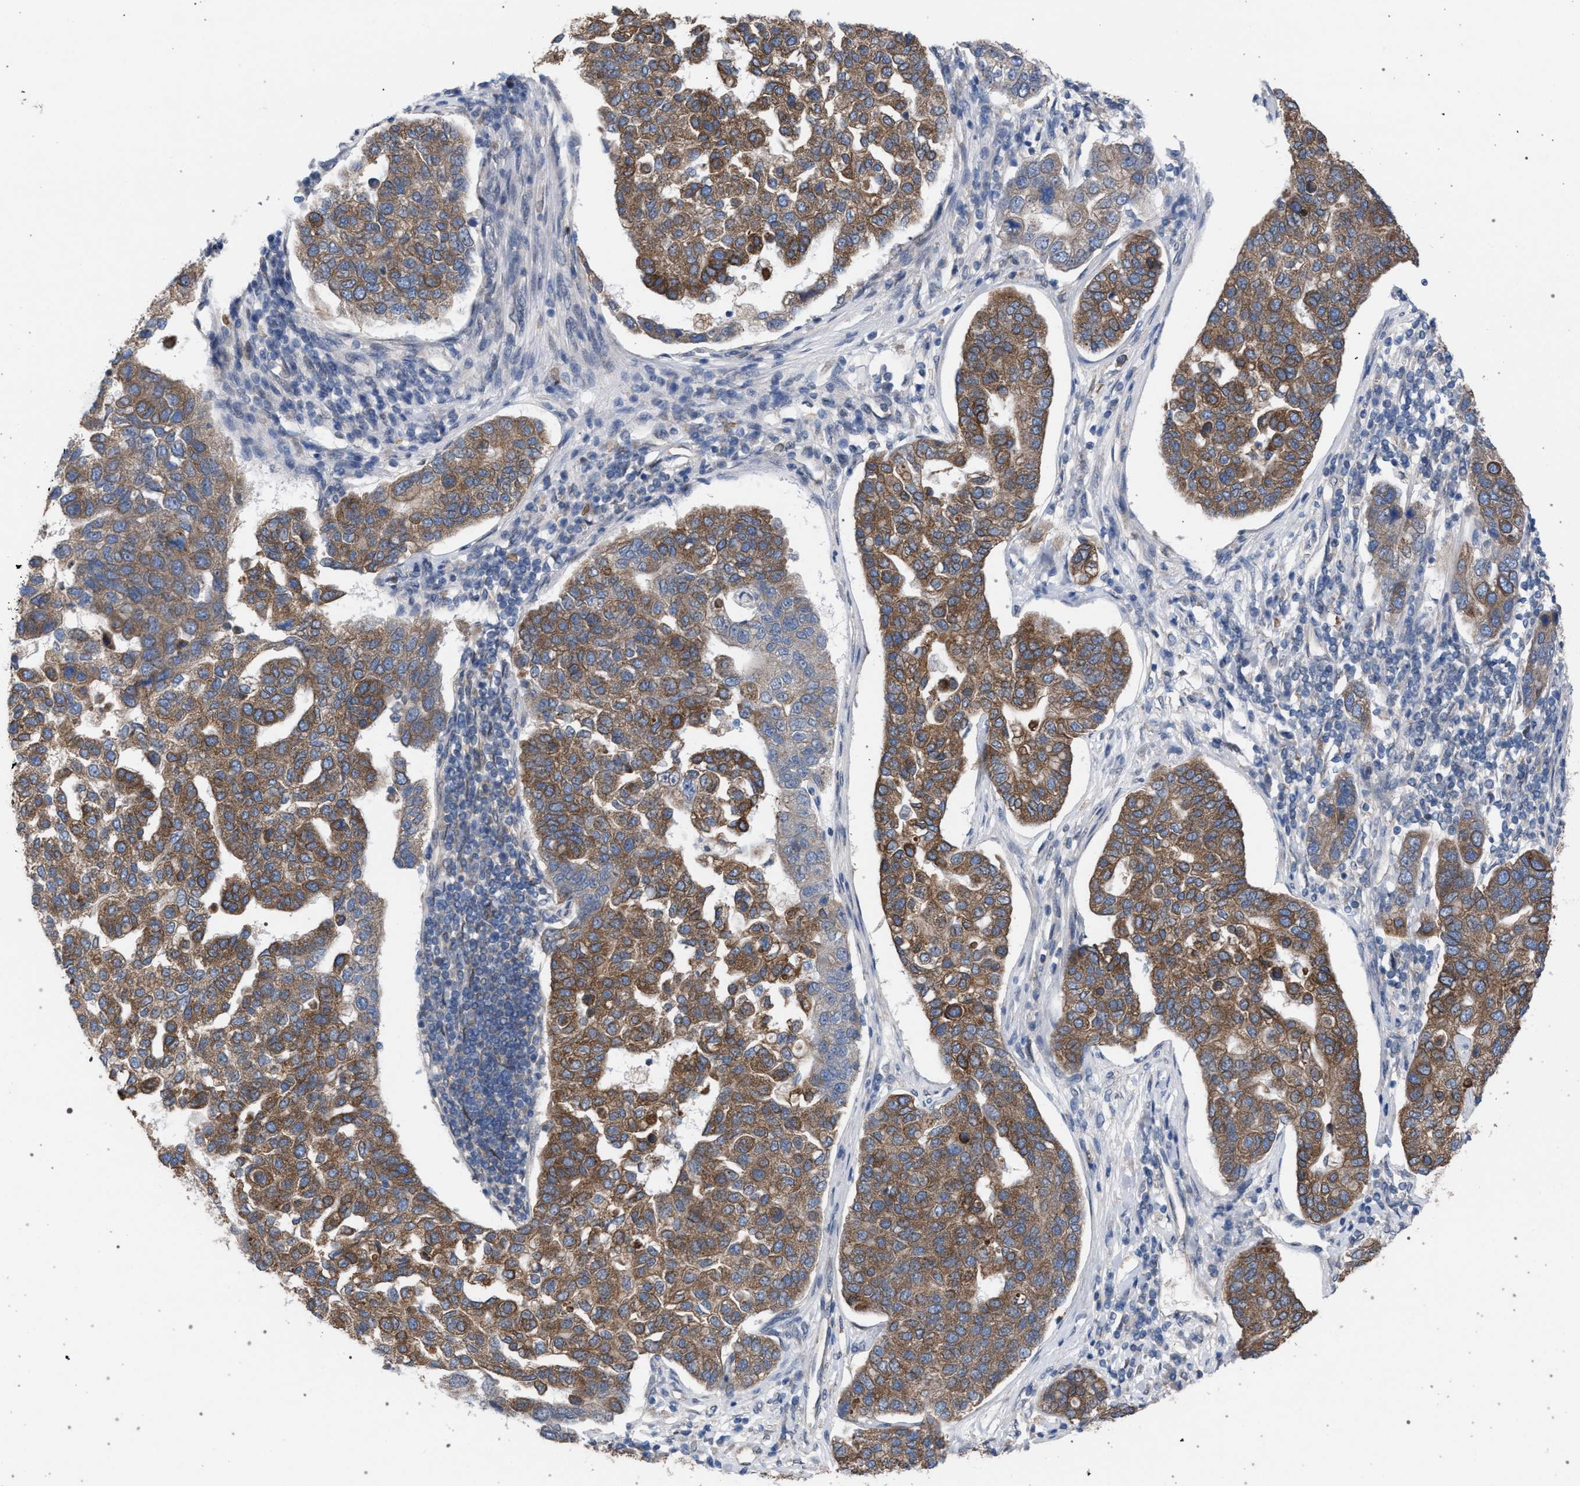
{"staining": {"intensity": "moderate", "quantity": ">75%", "location": "cytoplasmic/membranous"}, "tissue": "pancreatic cancer", "cell_type": "Tumor cells", "image_type": "cancer", "snomed": [{"axis": "morphology", "description": "Adenocarcinoma, NOS"}, {"axis": "topography", "description": "Pancreas"}], "caption": "A high-resolution micrograph shows IHC staining of adenocarcinoma (pancreatic), which displays moderate cytoplasmic/membranous staining in about >75% of tumor cells.", "gene": "ARPC5L", "patient": {"sex": "female", "age": 61}}